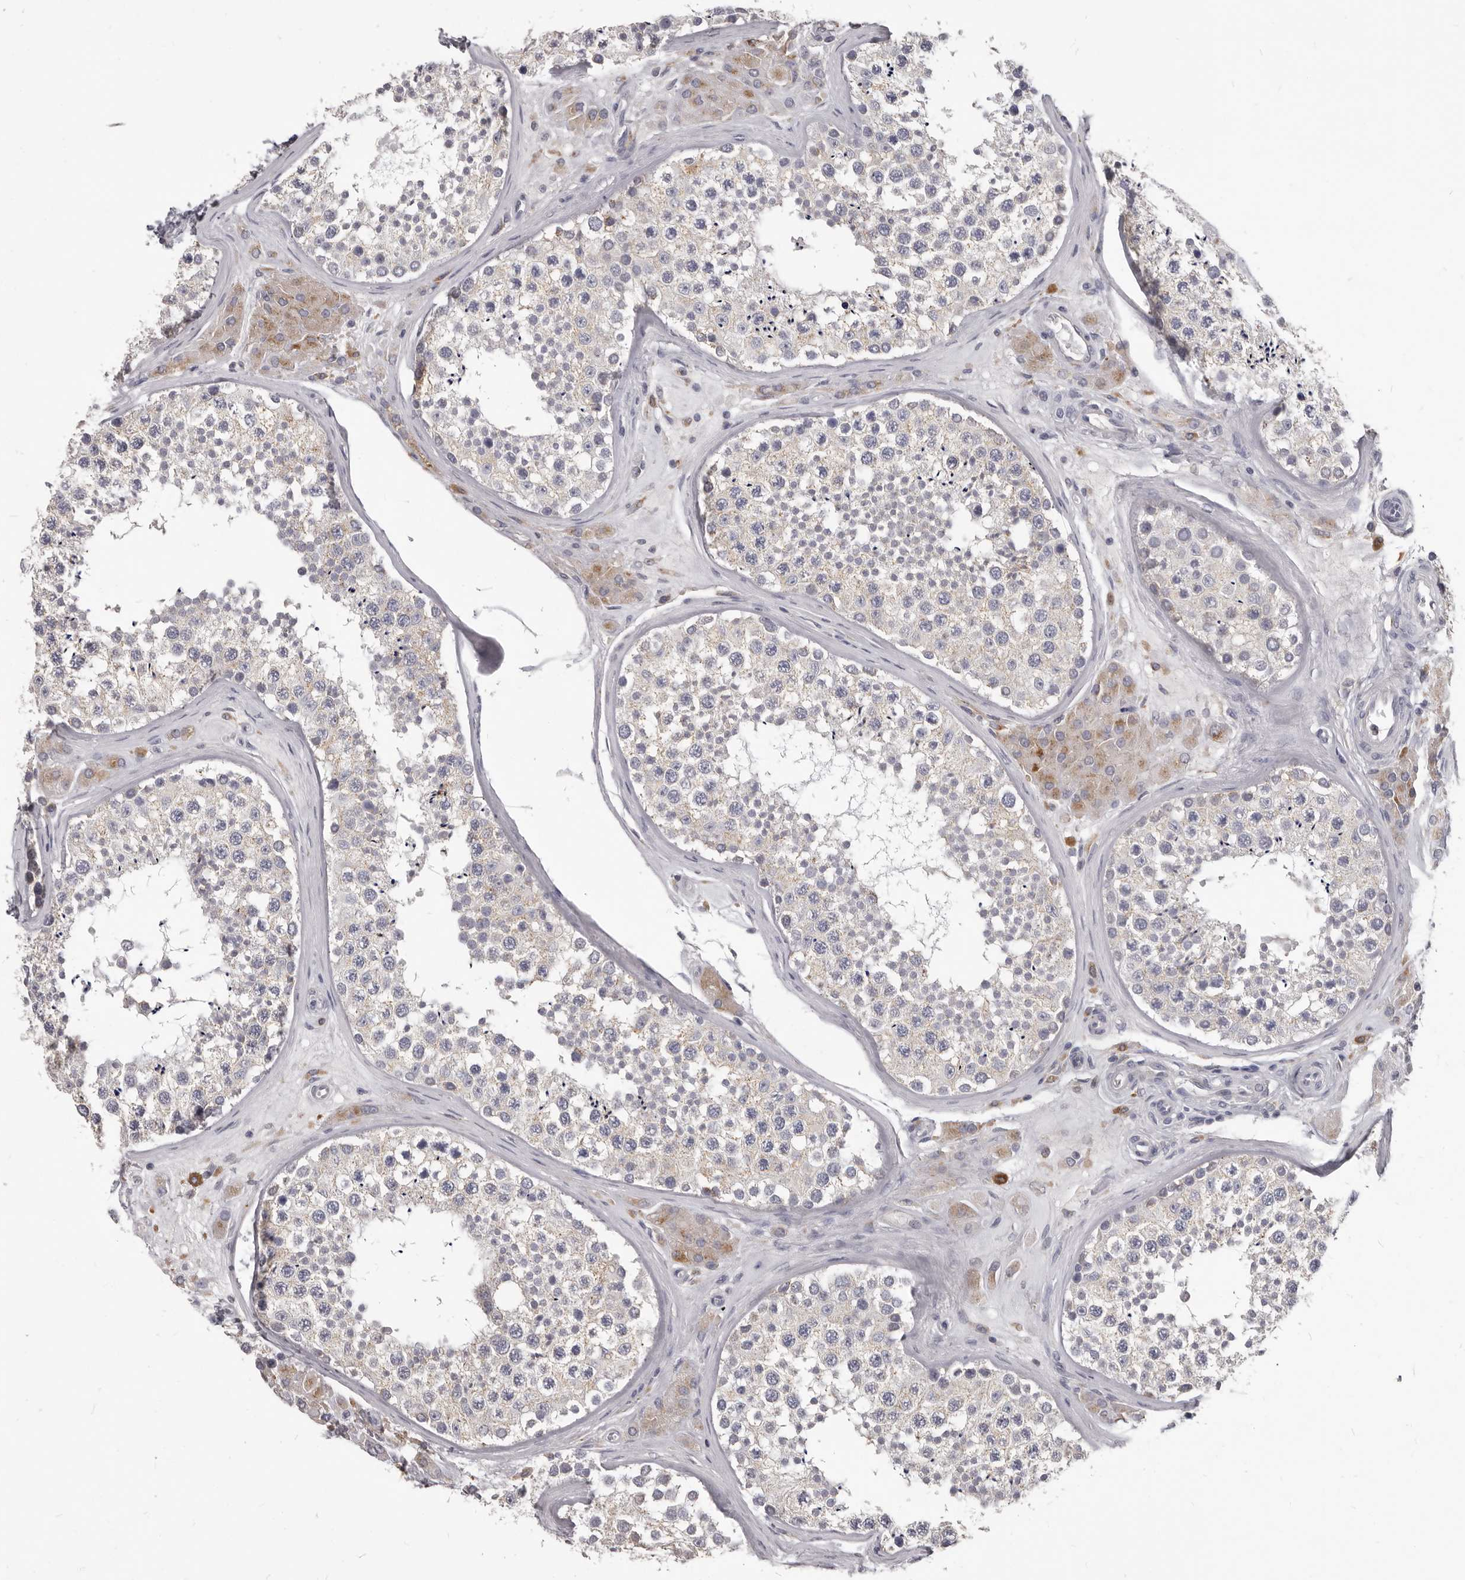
{"staining": {"intensity": "negative", "quantity": "none", "location": "none"}, "tissue": "testis", "cell_type": "Cells in seminiferous ducts", "image_type": "normal", "snomed": [{"axis": "morphology", "description": "Normal tissue, NOS"}, {"axis": "topography", "description": "Testis"}], "caption": "The image displays no staining of cells in seminiferous ducts in benign testis.", "gene": "PI4K2A", "patient": {"sex": "male", "age": 46}}